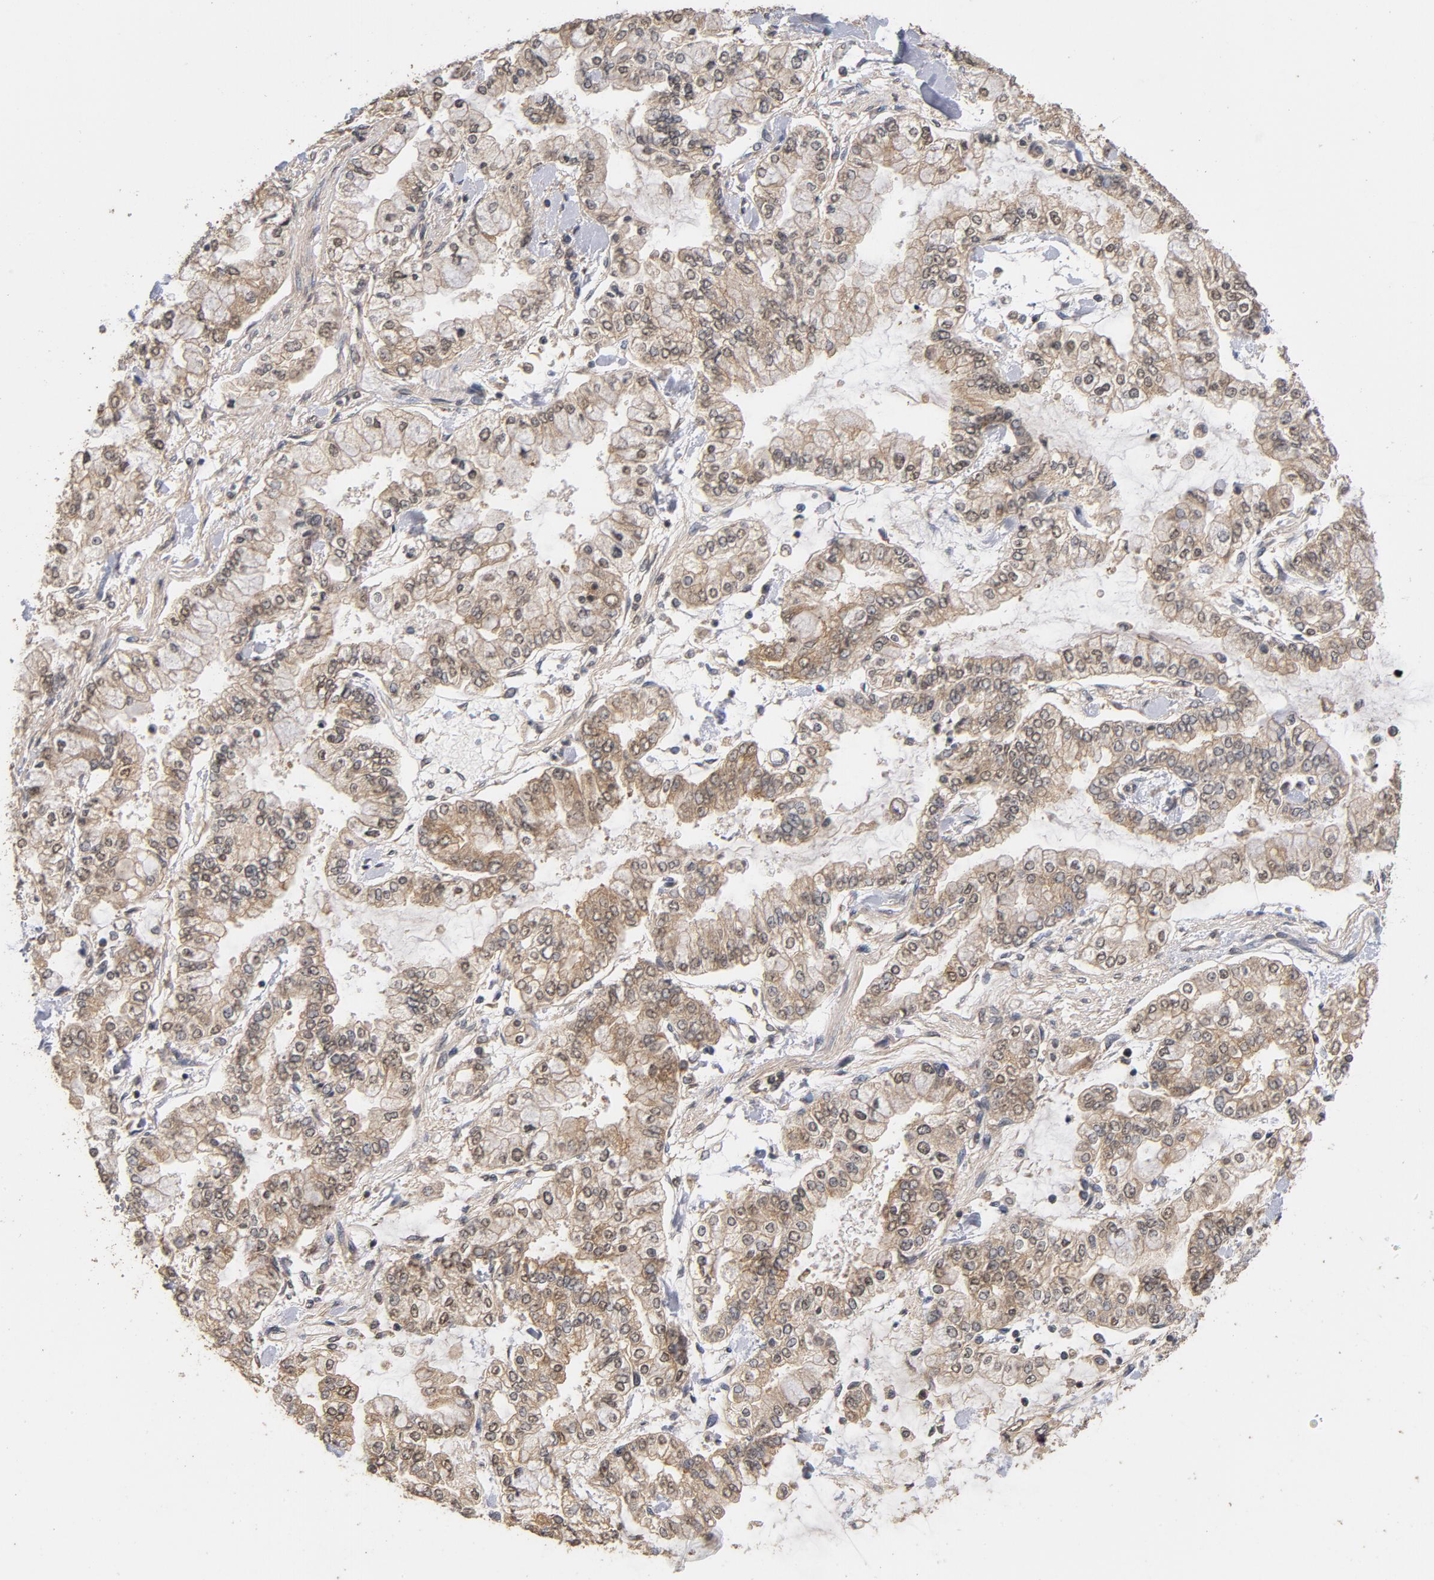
{"staining": {"intensity": "moderate", "quantity": ">75%", "location": "cytoplasmic/membranous,nuclear"}, "tissue": "stomach cancer", "cell_type": "Tumor cells", "image_type": "cancer", "snomed": [{"axis": "morphology", "description": "Normal tissue, NOS"}, {"axis": "morphology", "description": "Adenocarcinoma, NOS"}, {"axis": "topography", "description": "Stomach, upper"}, {"axis": "topography", "description": "Stomach"}], "caption": "Protein expression analysis of human adenocarcinoma (stomach) reveals moderate cytoplasmic/membranous and nuclear staining in approximately >75% of tumor cells.", "gene": "DDX6", "patient": {"sex": "male", "age": 76}}